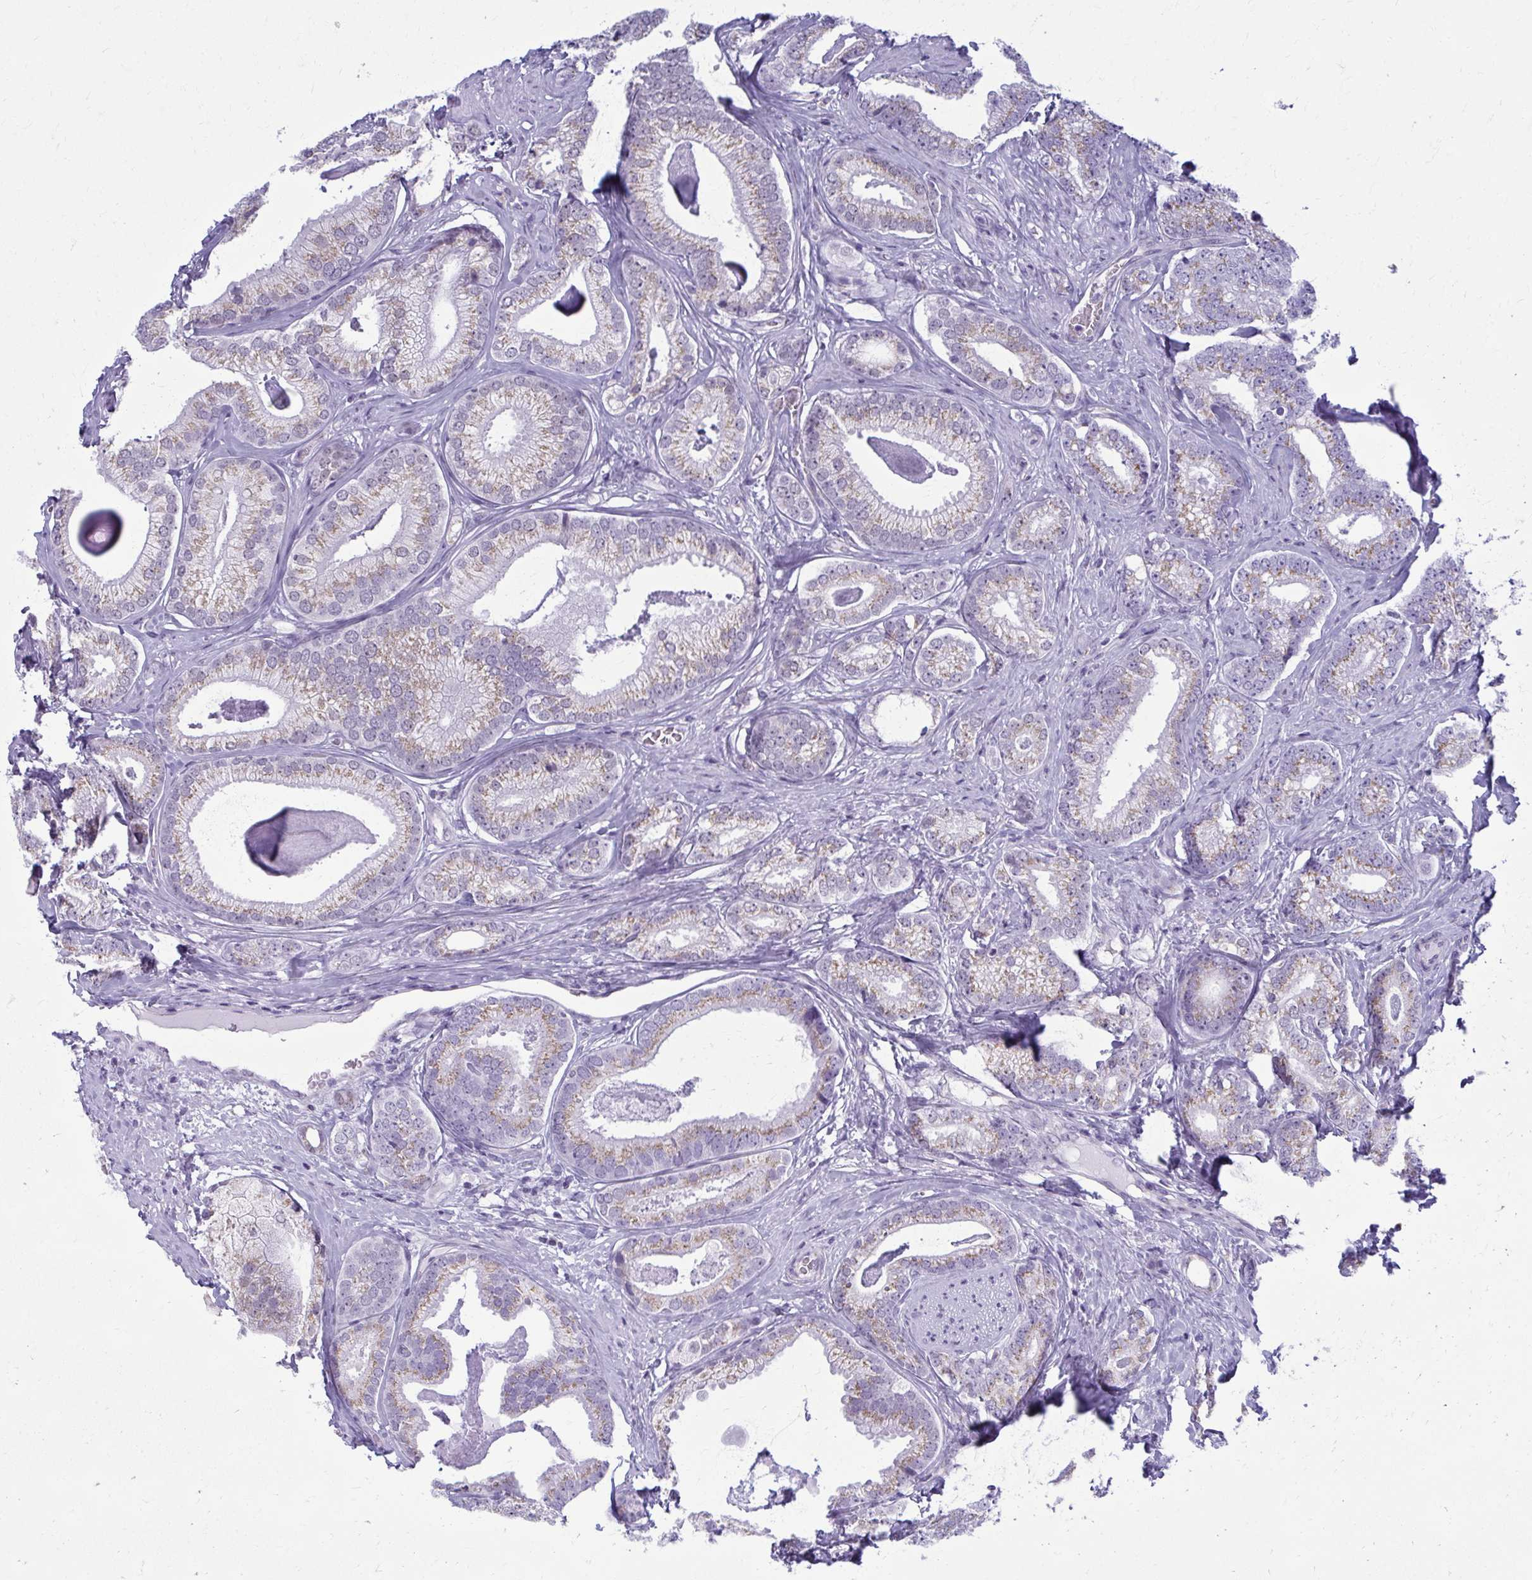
{"staining": {"intensity": "weak", "quantity": "25%-75%", "location": "cytoplasmic/membranous"}, "tissue": "prostate cancer", "cell_type": "Tumor cells", "image_type": "cancer", "snomed": [{"axis": "morphology", "description": "Adenocarcinoma, Low grade"}, {"axis": "topography", "description": "Prostate"}], "caption": "Human prostate cancer stained for a protein (brown) shows weak cytoplasmic/membranous positive staining in about 25%-75% of tumor cells.", "gene": "SCLY", "patient": {"sex": "male", "age": 63}}